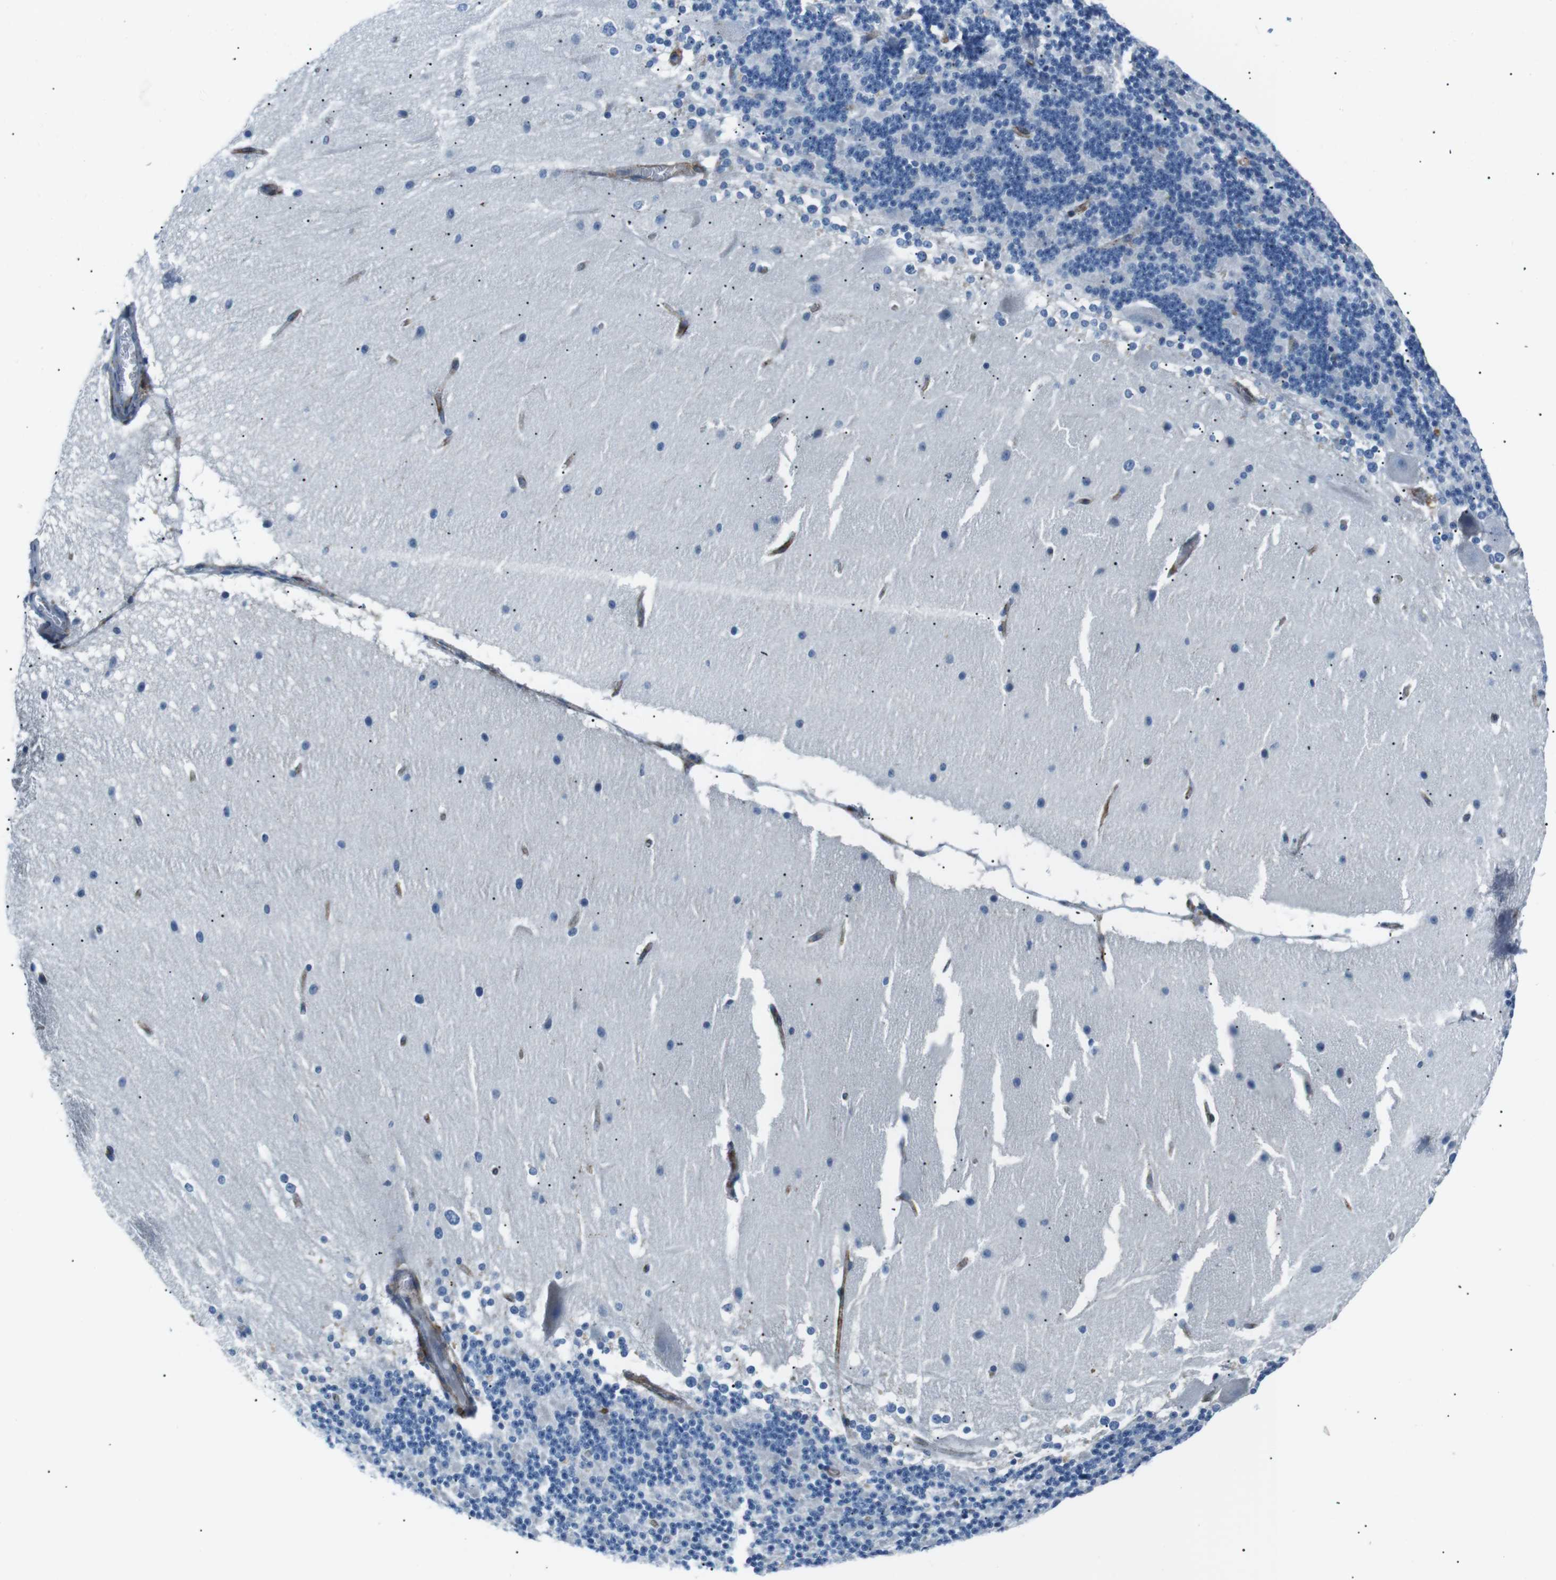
{"staining": {"intensity": "negative", "quantity": "none", "location": "none"}, "tissue": "cerebellum", "cell_type": "Cells in granular layer", "image_type": "normal", "snomed": [{"axis": "morphology", "description": "Normal tissue, NOS"}, {"axis": "topography", "description": "Cerebellum"}], "caption": "Human cerebellum stained for a protein using IHC shows no staining in cells in granular layer.", "gene": "CSF2RA", "patient": {"sex": "female", "age": 19}}